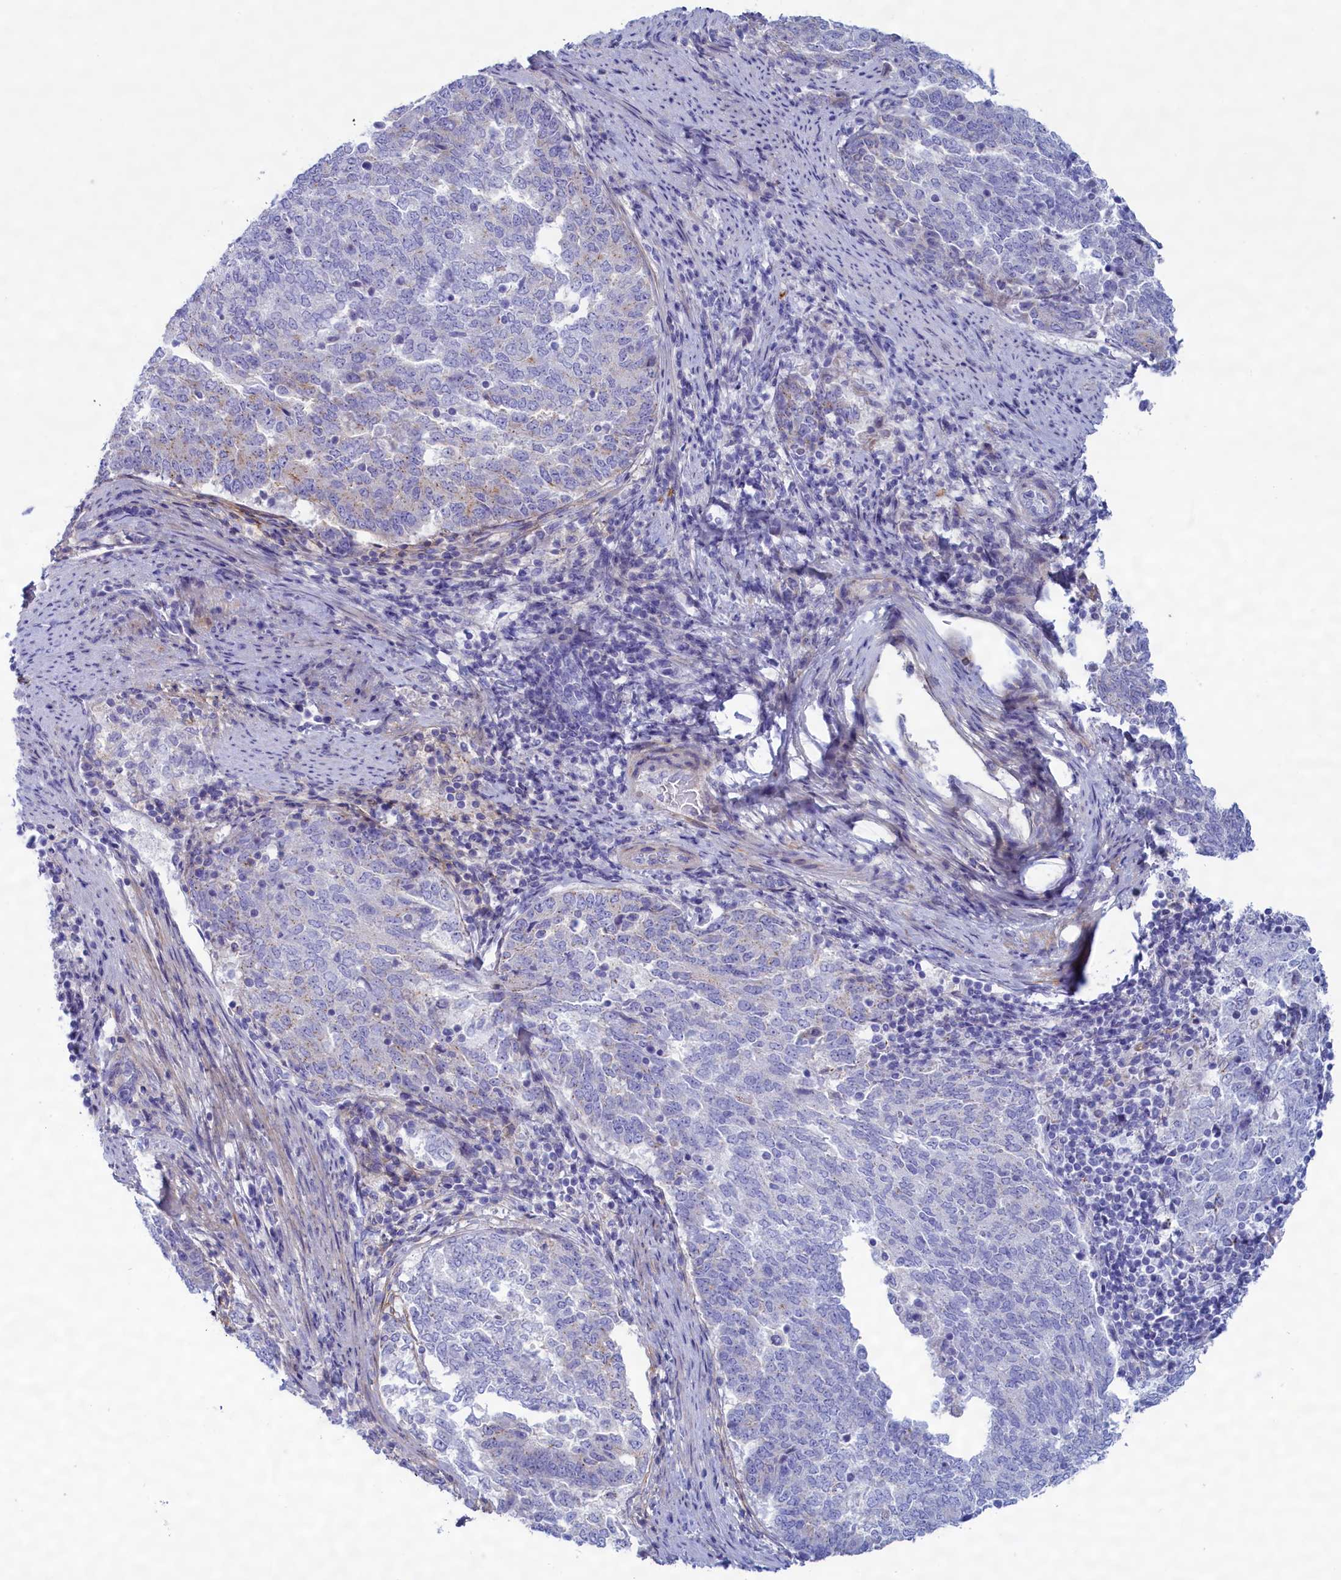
{"staining": {"intensity": "negative", "quantity": "none", "location": "none"}, "tissue": "endometrial cancer", "cell_type": "Tumor cells", "image_type": "cancer", "snomed": [{"axis": "morphology", "description": "Adenocarcinoma, NOS"}, {"axis": "topography", "description": "Endometrium"}], "caption": "This is a photomicrograph of immunohistochemistry staining of adenocarcinoma (endometrial), which shows no staining in tumor cells. The staining is performed using DAB brown chromogen with nuclei counter-stained in using hematoxylin.", "gene": "MPV17L2", "patient": {"sex": "female", "age": 80}}